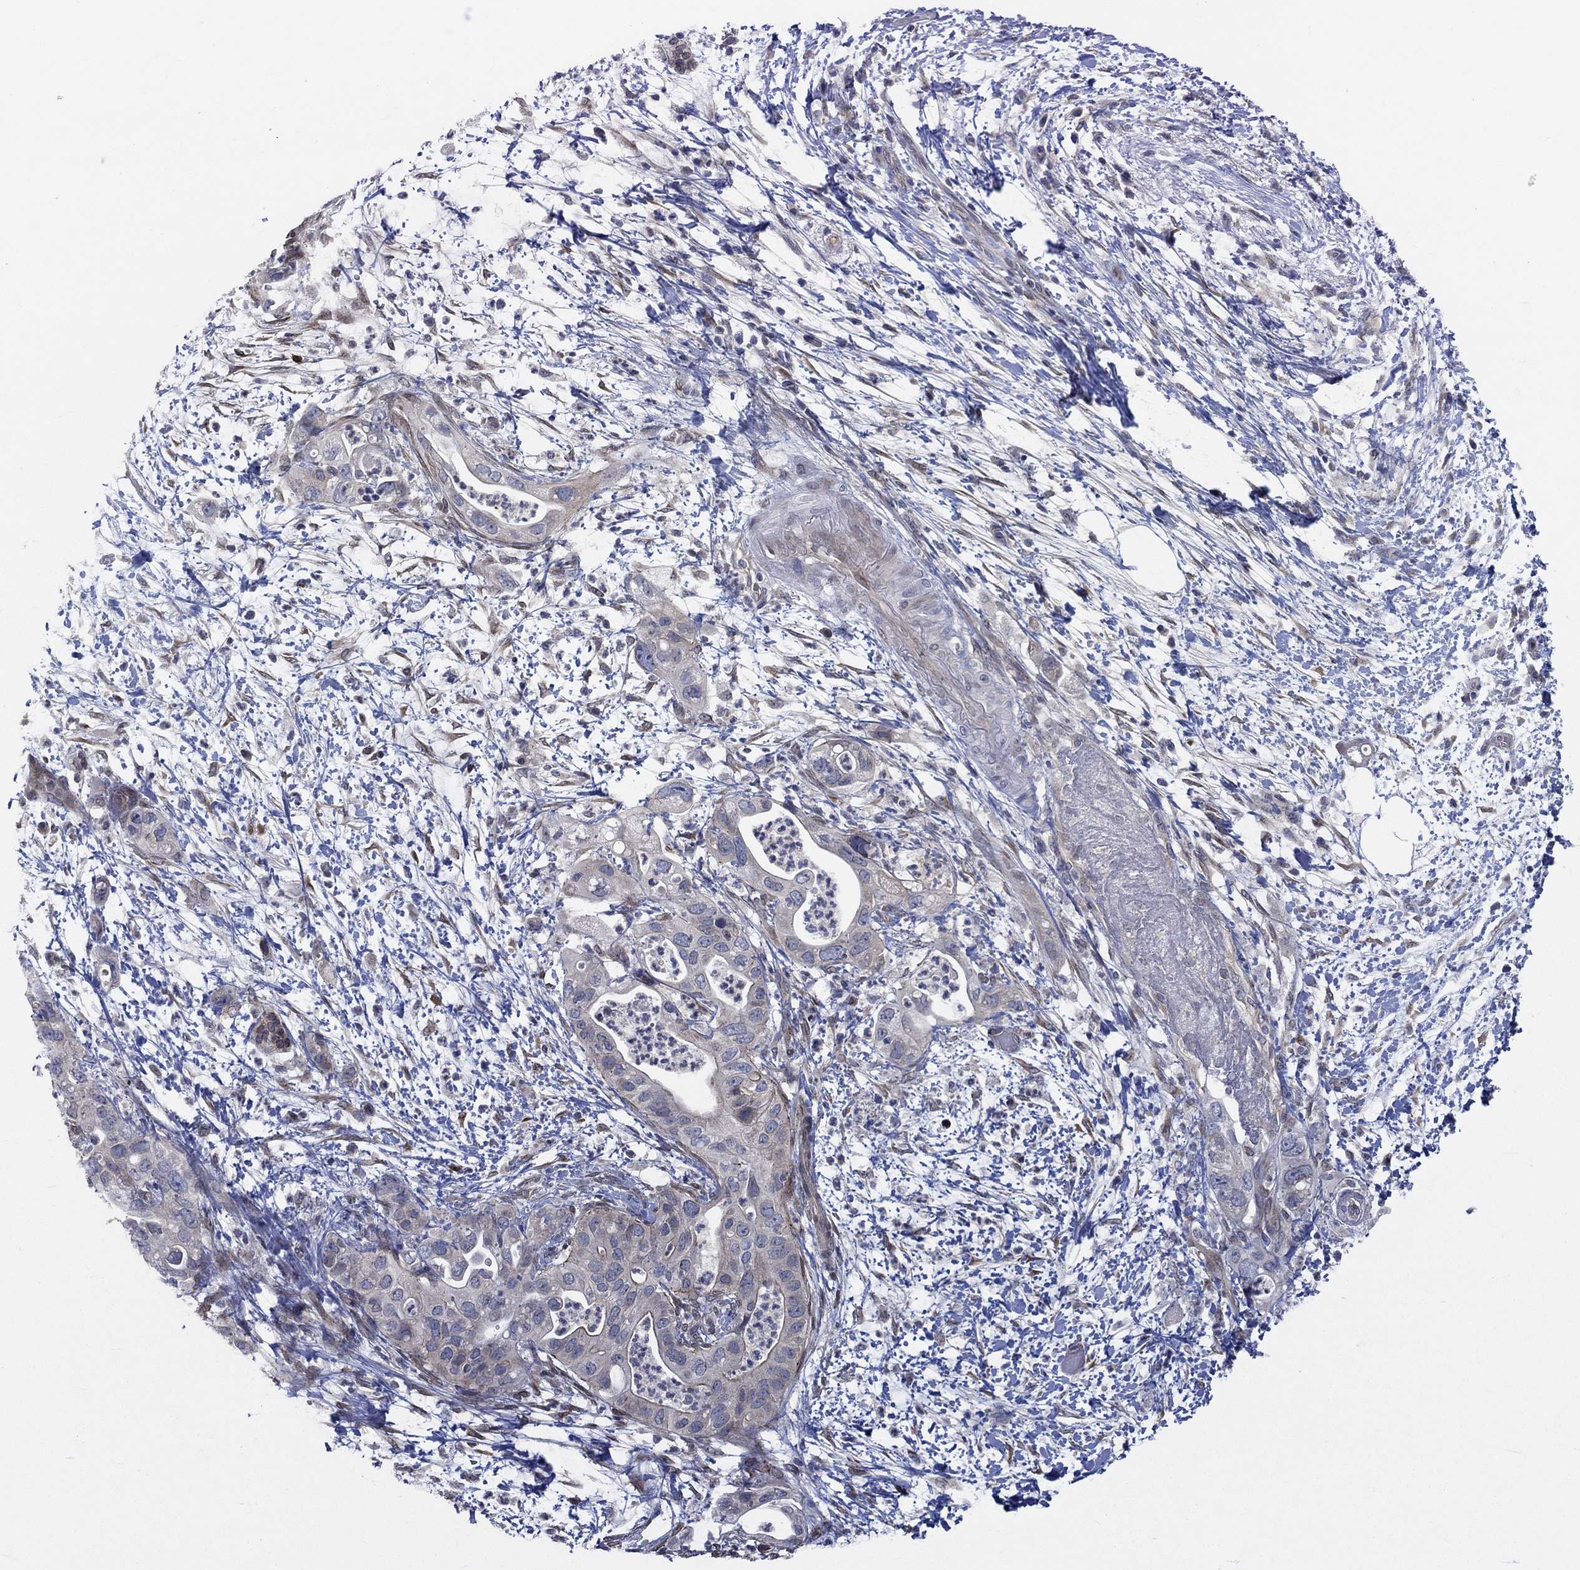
{"staining": {"intensity": "negative", "quantity": "none", "location": "none"}, "tissue": "pancreatic cancer", "cell_type": "Tumor cells", "image_type": "cancer", "snomed": [{"axis": "morphology", "description": "Adenocarcinoma, NOS"}, {"axis": "topography", "description": "Pancreas"}], "caption": "Tumor cells are negative for brown protein staining in pancreatic cancer. The staining is performed using DAB (3,3'-diaminobenzidine) brown chromogen with nuclei counter-stained in using hematoxylin.", "gene": "CETN3", "patient": {"sex": "female", "age": 72}}